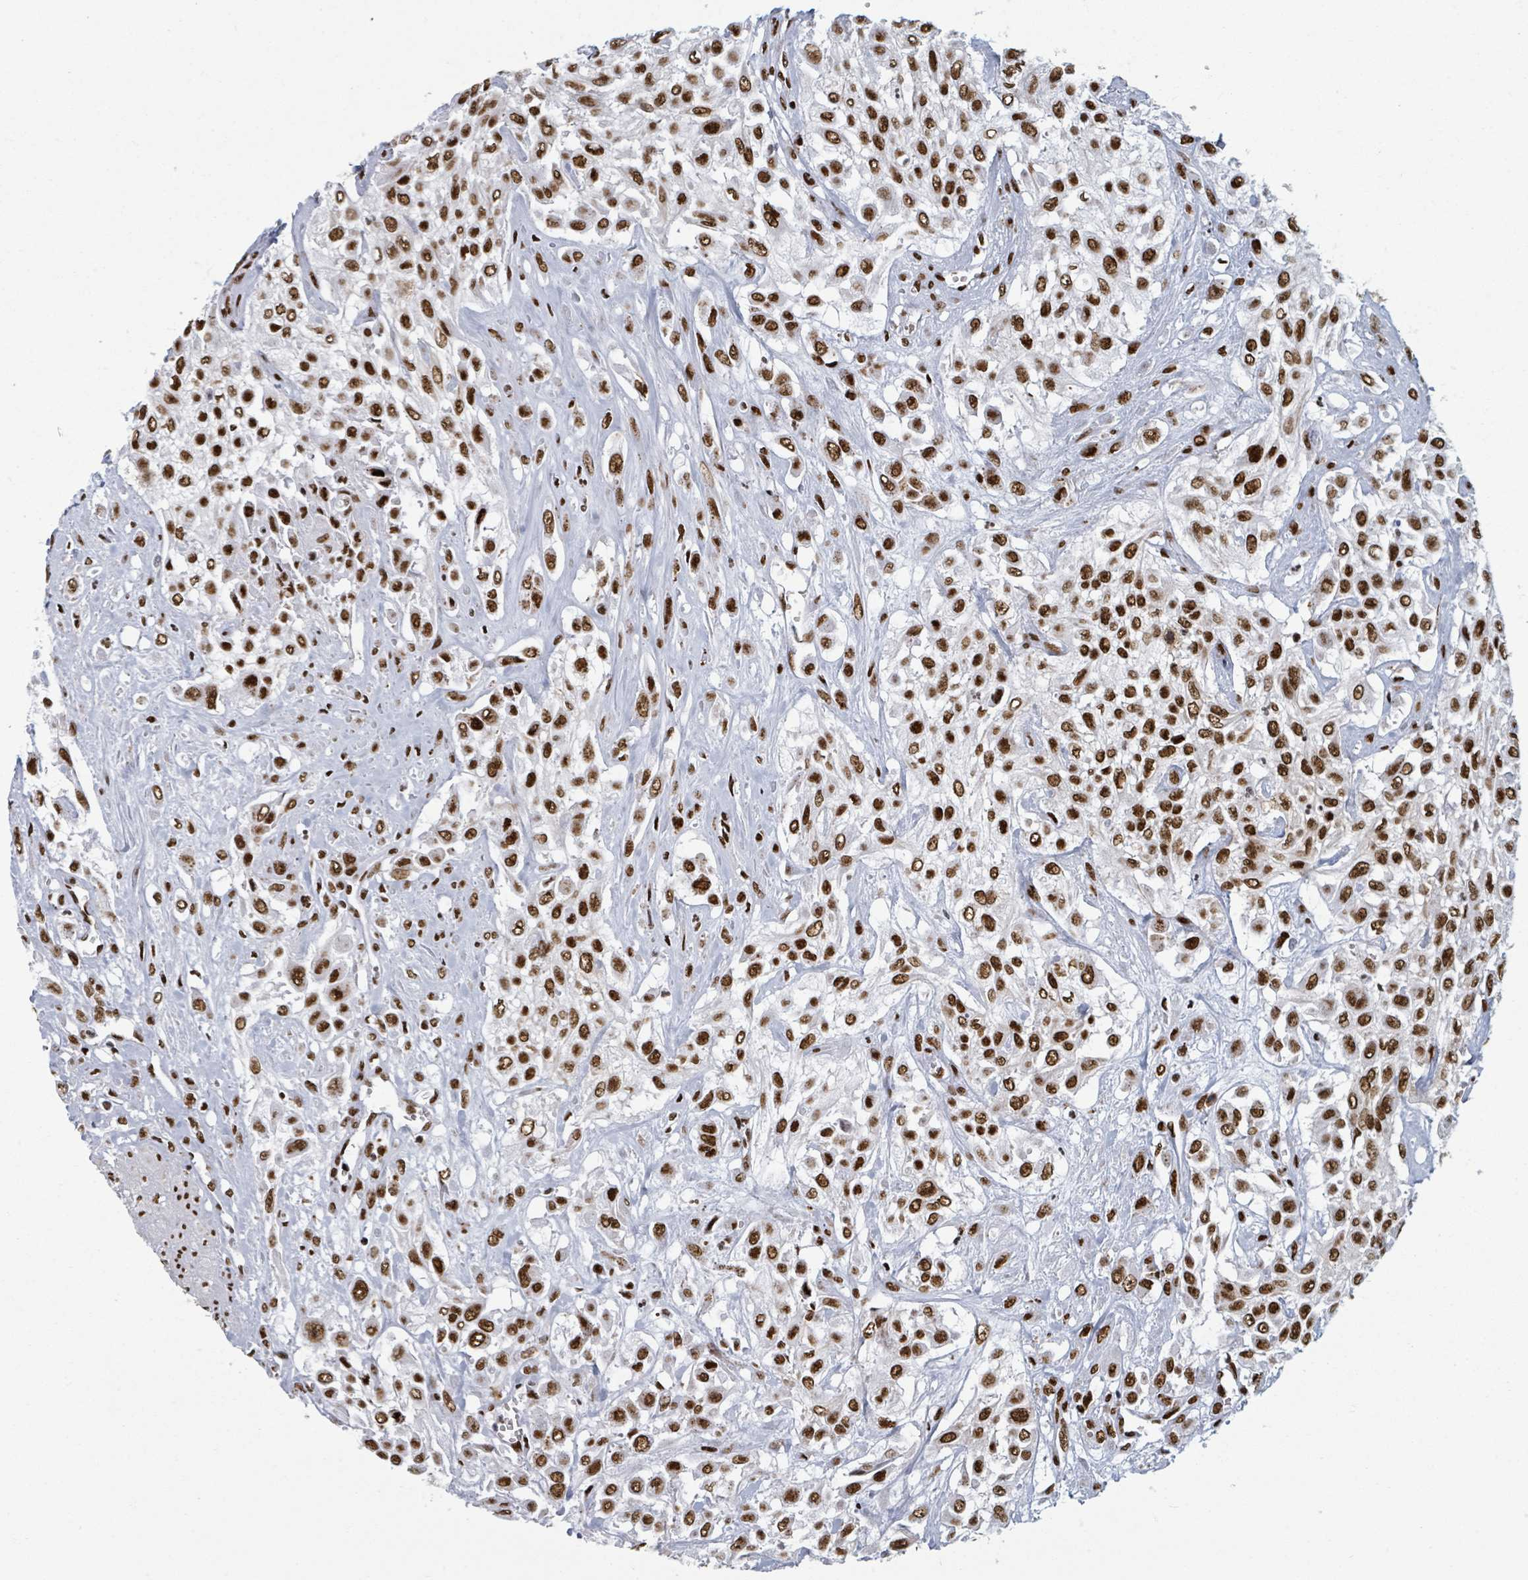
{"staining": {"intensity": "strong", "quantity": ">75%", "location": "nuclear"}, "tissue": "urothelial cancer", "cell_type": "Tumor cells", "image_type": "cancer", "snomed": [{"axis": "morphology", "description": "Urothelial carcinoma, High grade"}, {"axis": "topography", "description": "Urinary bladder"}], "caption": "A high-resolution histopathology image shows immunohistochemistry staining of urothelial cancer, which exhibits strong nuclear positivity in about >75% of tumor cells. (DAB IHC, brown staining for protein, blue staining for nuclei).", "gene": "DHX16", "patient": {"sex": "male", "age": 57}}